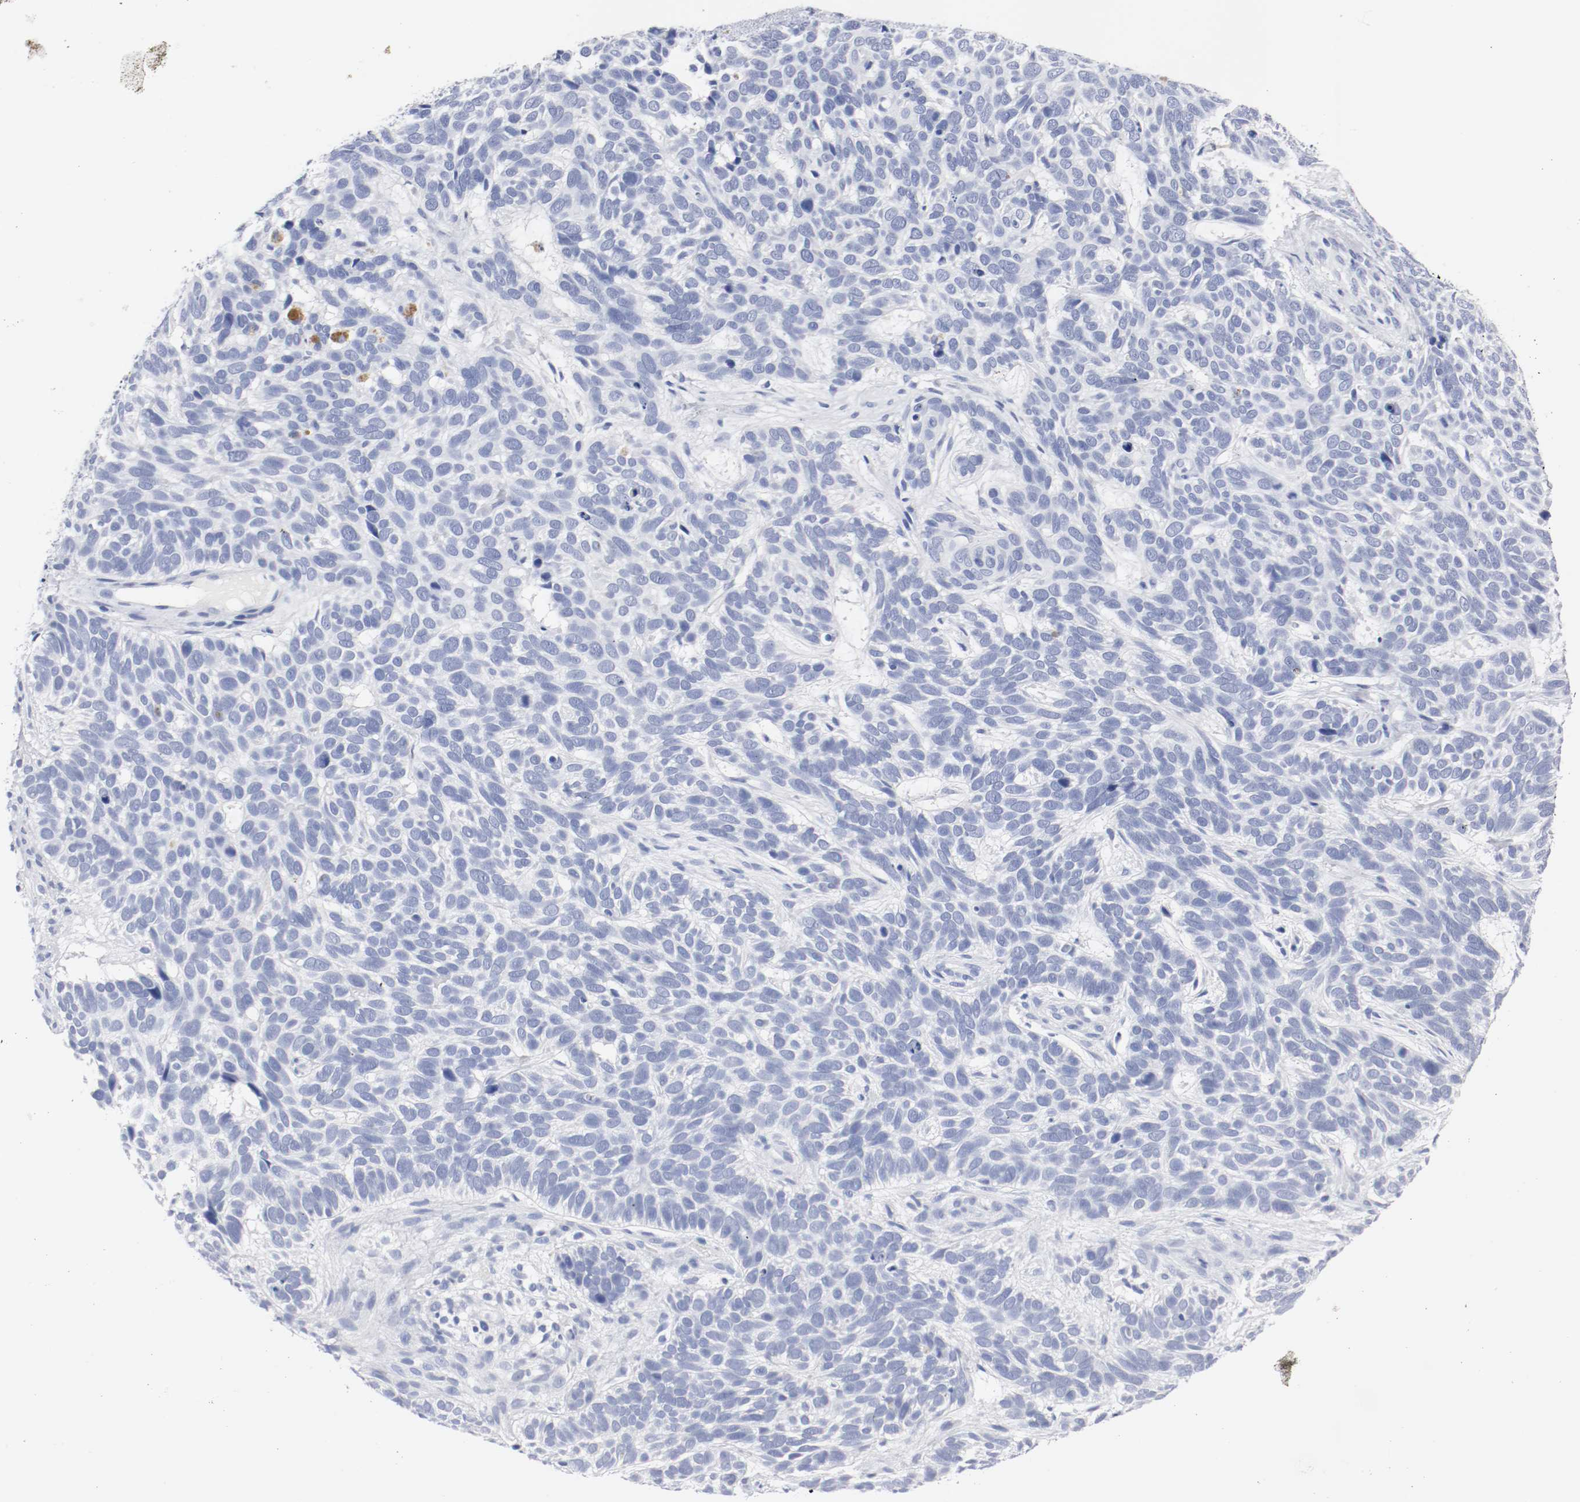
{"staining": {"intensity": "negative", "quantity": "none", "location": "none"}, "tissue": "skin cancer", "cell_type": "Tumor cells", "image_type": "cancer", "snomed": [{"axis": "morphology", "description": "Basal cell carcinoma"}, {"axis": "topography", "description": "Skin"}], "caption": "A micrograph of human skin cancer is negative for staining in tumor cells. Brightfield microscopy of immunohistochemistry (IHC) stained with DAB (3,3'-diaminobenzidine) (brown) and hematoxylin (blue), captured at high magnification.", "gene": "GAD1", "patient": {"sex": "male", "age": 87}}